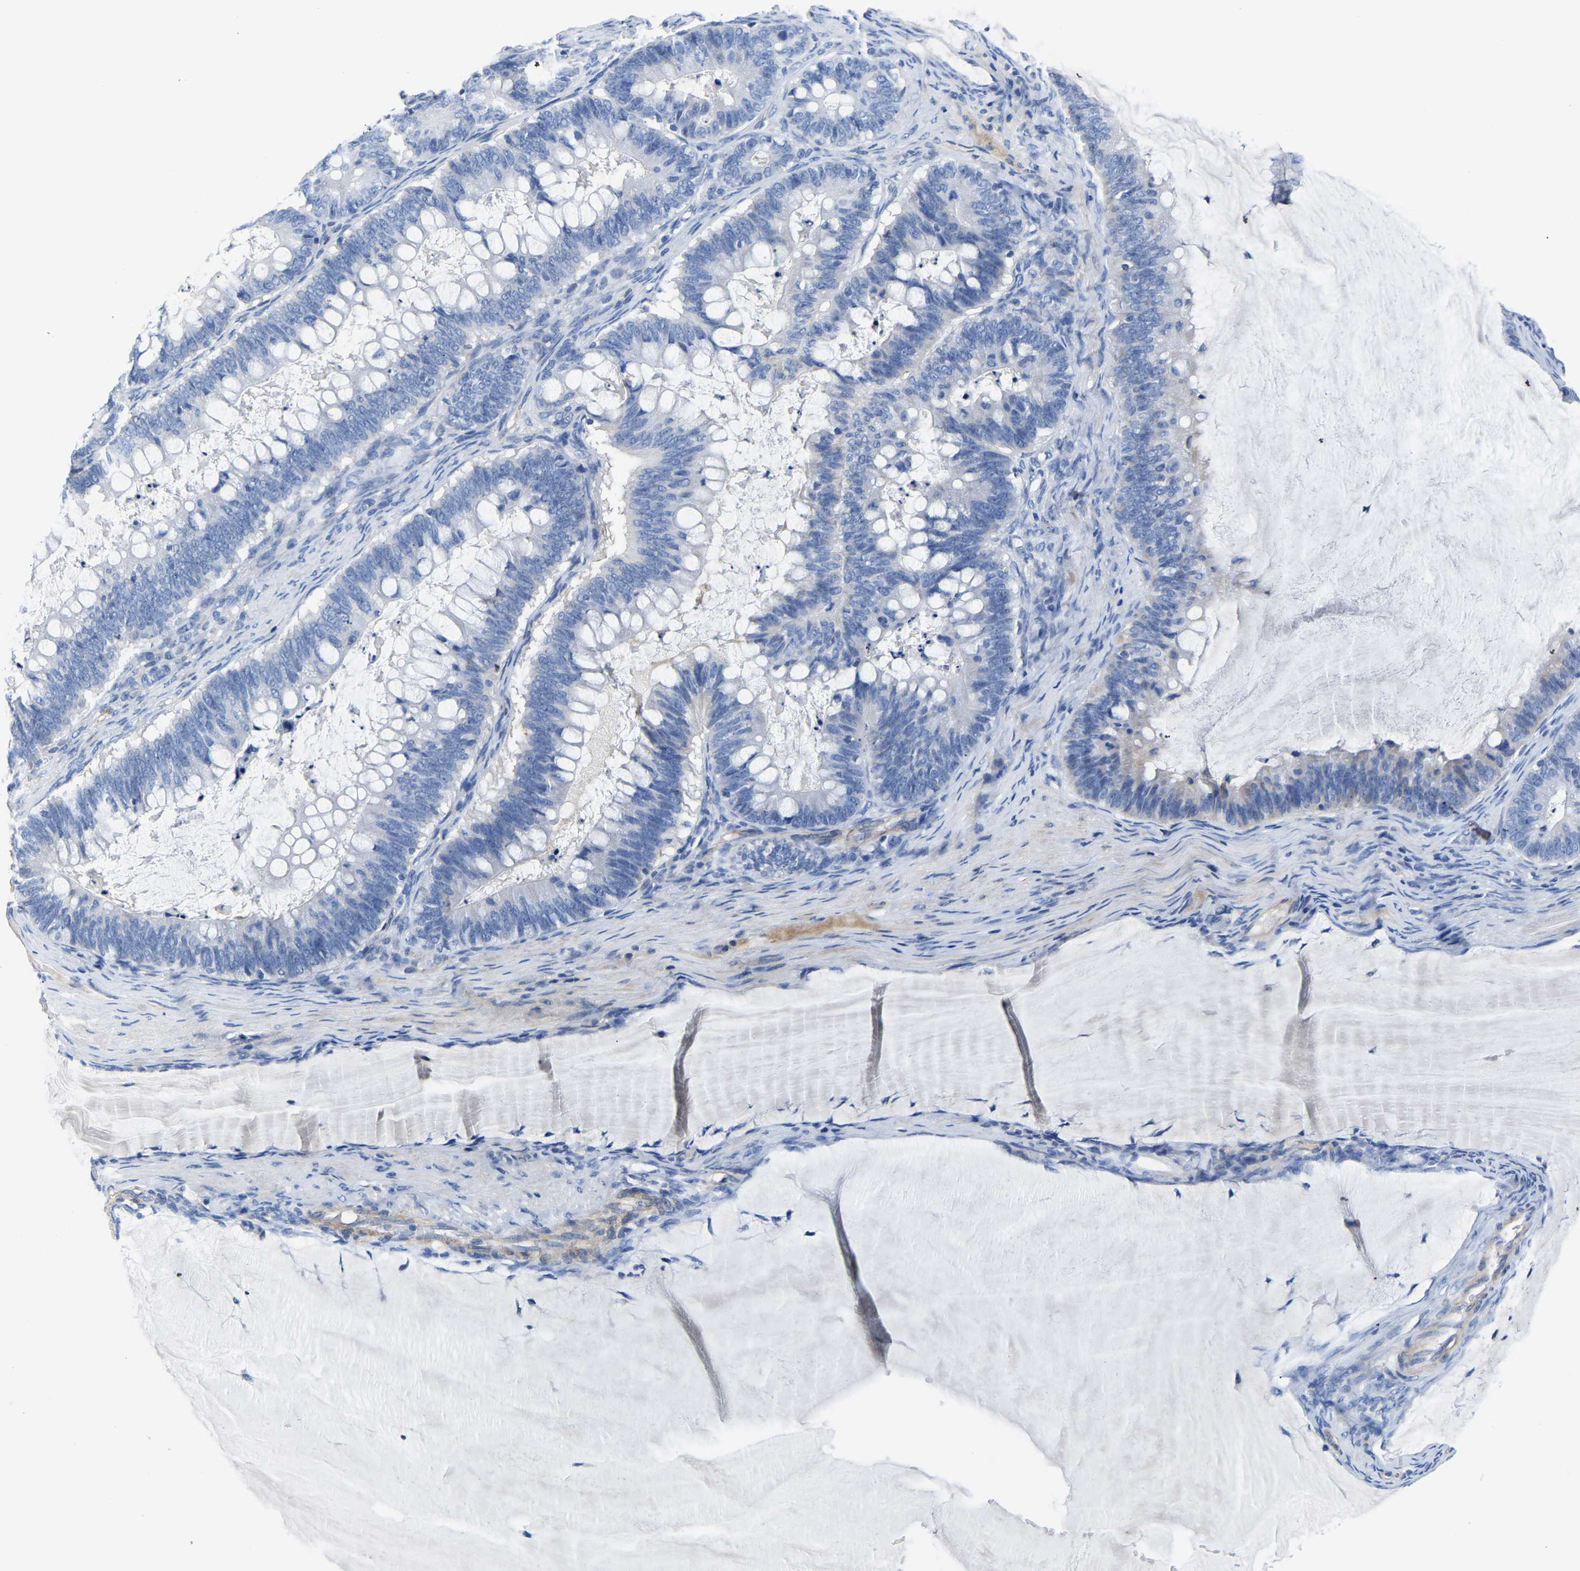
{"staining": {"intensity": "negative", "quantity": "none", "location": "none"}, "tissue": "ovarian cancer", "cell_type": "Tumor cells", "image_type": "cancer", "snomed": [{"axis": "morphology", "description": "Cystadenocarcinoma, mucinous, NOS"}, {"axis": "topography", "description": "Ovary"}], "caption": "DAB (3,3'-diaminobenzidine) immunohistochemical staining of human ovarian cancer (mucinous cystadenocarcinoma) shows no significant staining in tumor cells.", "gene": "SLC45A3", "patient": {"sex": "female", "age": 61}}